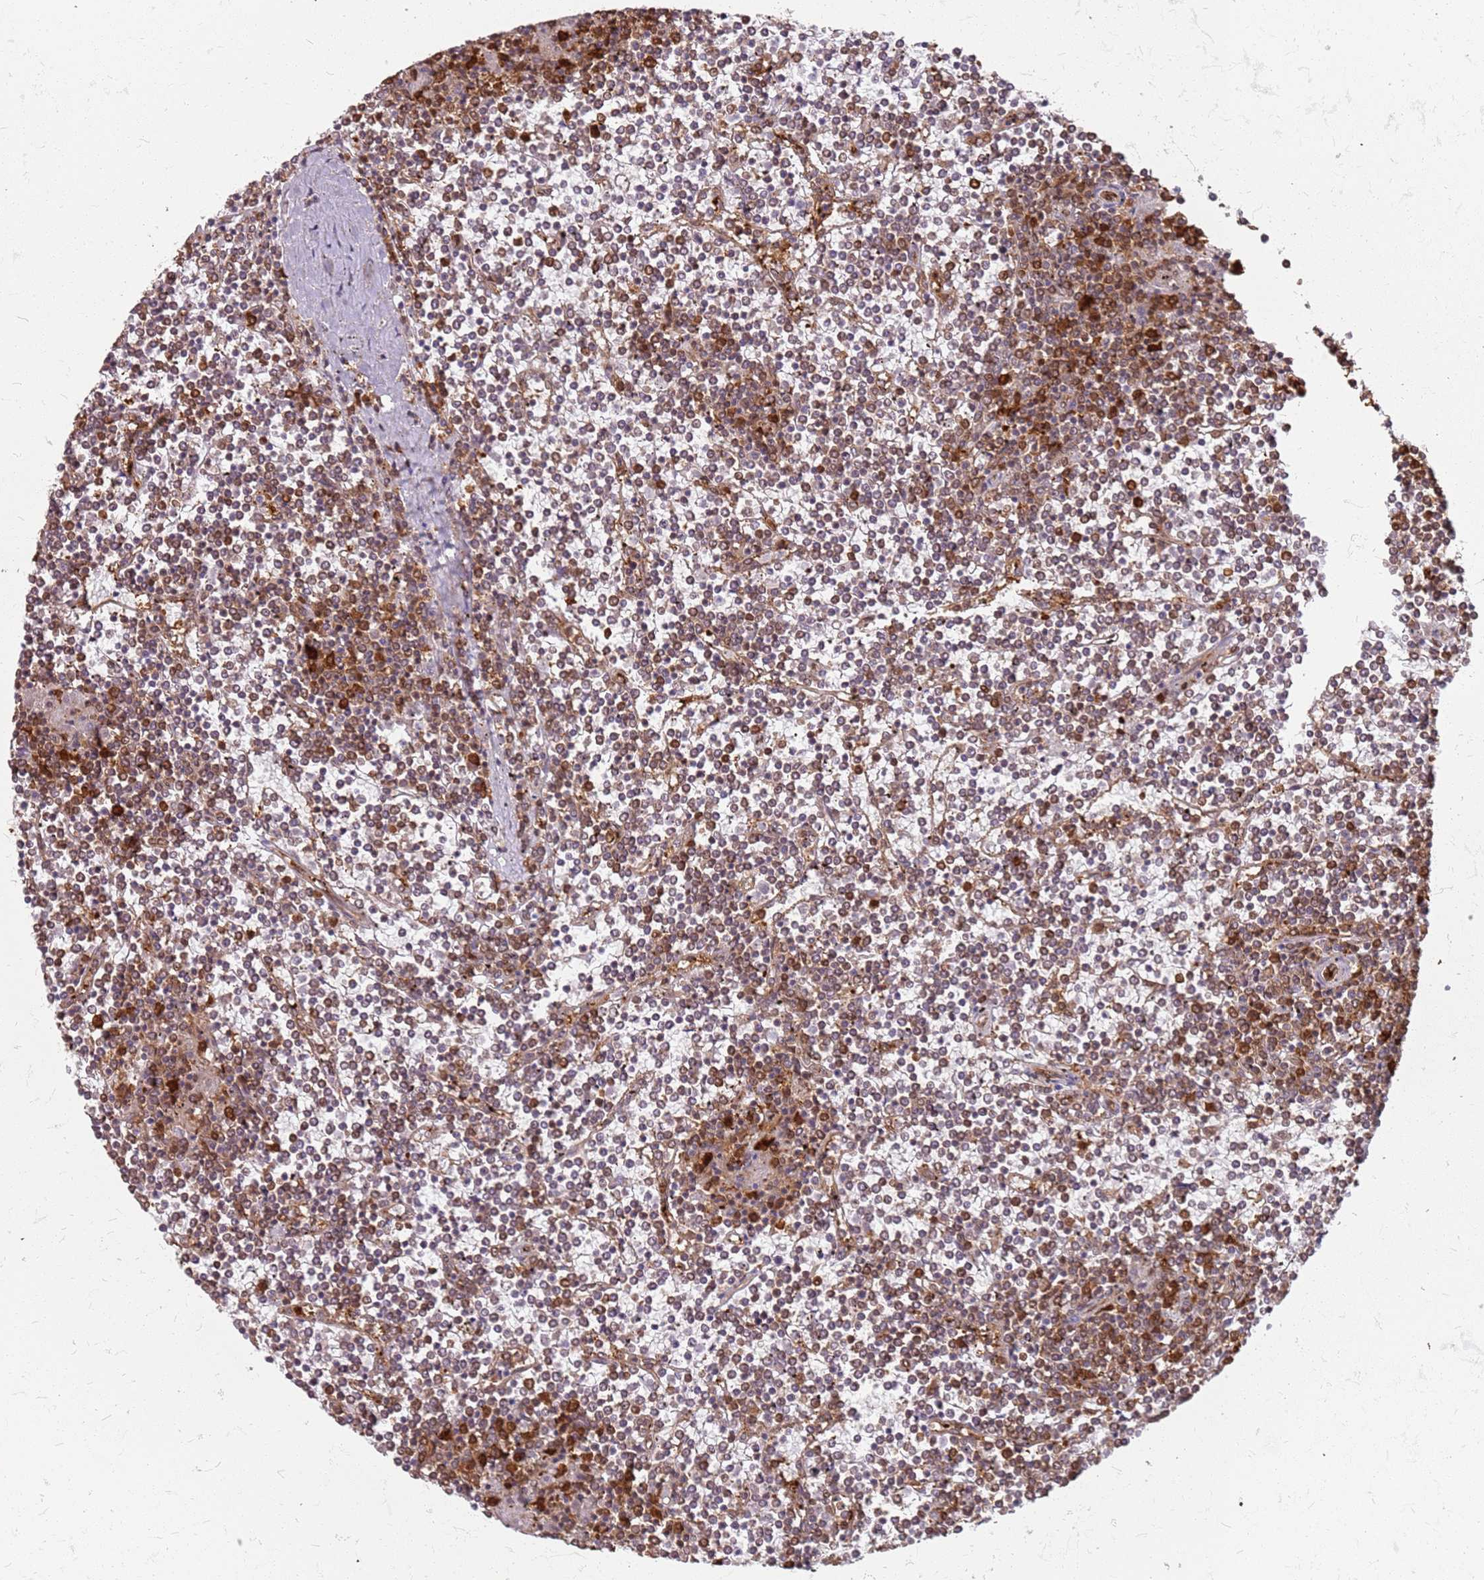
{"staining": {"intensity": "moderate", "quantity": ">75%", "location": "cytoplasmic/membranous"}, "tissue": "lymphoma", "cell_type": "Tumor cells", "image_type": "cancer", "snomed": [{"axis": "morphology", "description": "Malignant lymphoma, non-Hodgkin's type, Low grade"}, {"axis": "topography", "description": "Spleen"}], "caption": "Moderate cytoplasmic/membranous positivity for a protein is identified in about >75% of tumor cells of lymphoma using immunohistochemistry.", "gene": "HDX", "patient": {"sex": "female", "age": 19}}